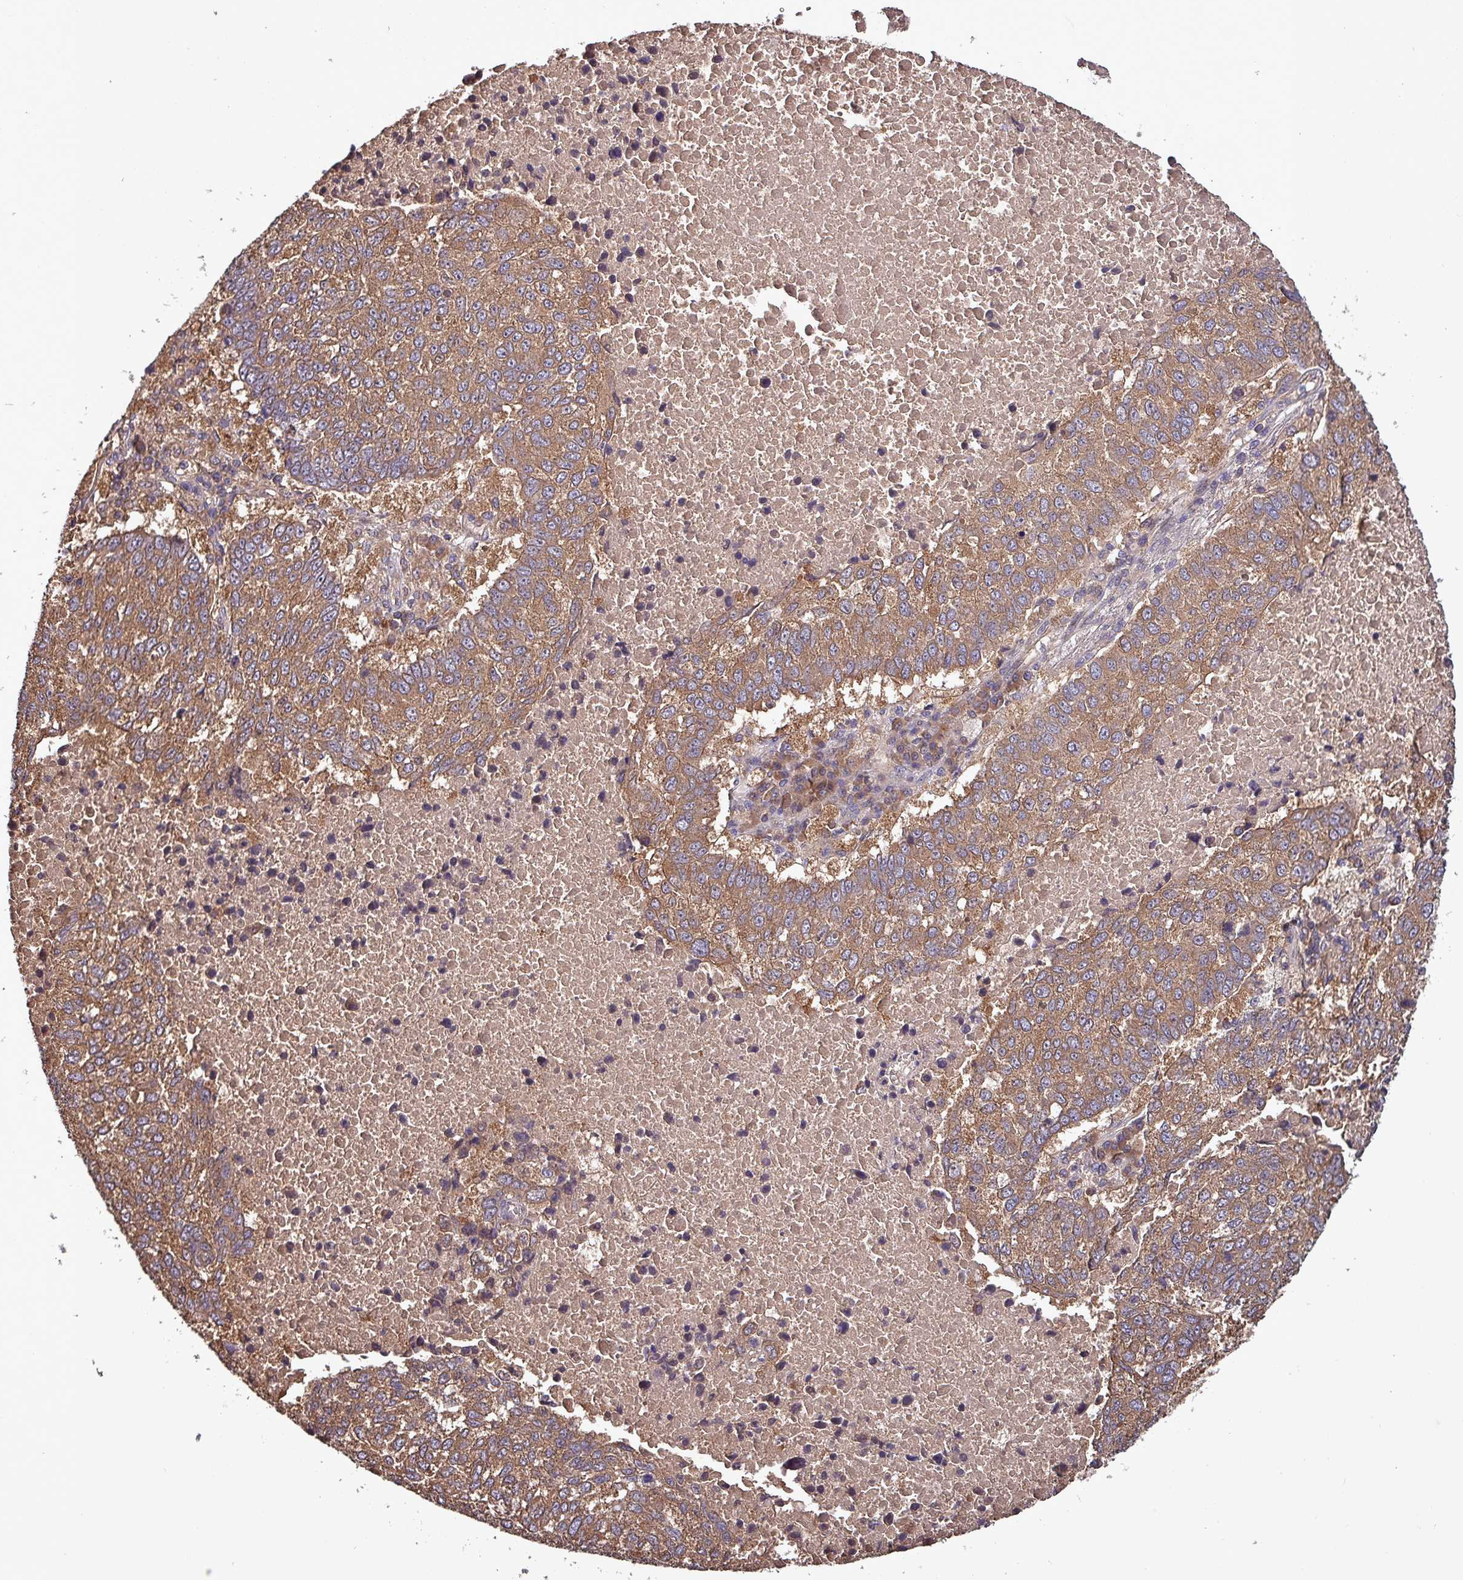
{"staining": {"intensity": "moderate", "quantity": ">75%", "location": "cytoplasmic/membranous"}, "tissue": "lung cancer", "cell_type": "Tumor cells", "image_type": "cancer", "snomed": [{"axis": "morphology", "description": "Squamous cell carcinoma, NOS"}, {"axis": "topography", "description": "Lung"}], "caption": "The image reveals a brown stain indicating the presence of a protein in the cytoplasmic/membranous of tumor cells in lung squamous cell carcinoma.", "gene": "PAFAH1B2", "patient": {"sex": "male", "age": 73}}